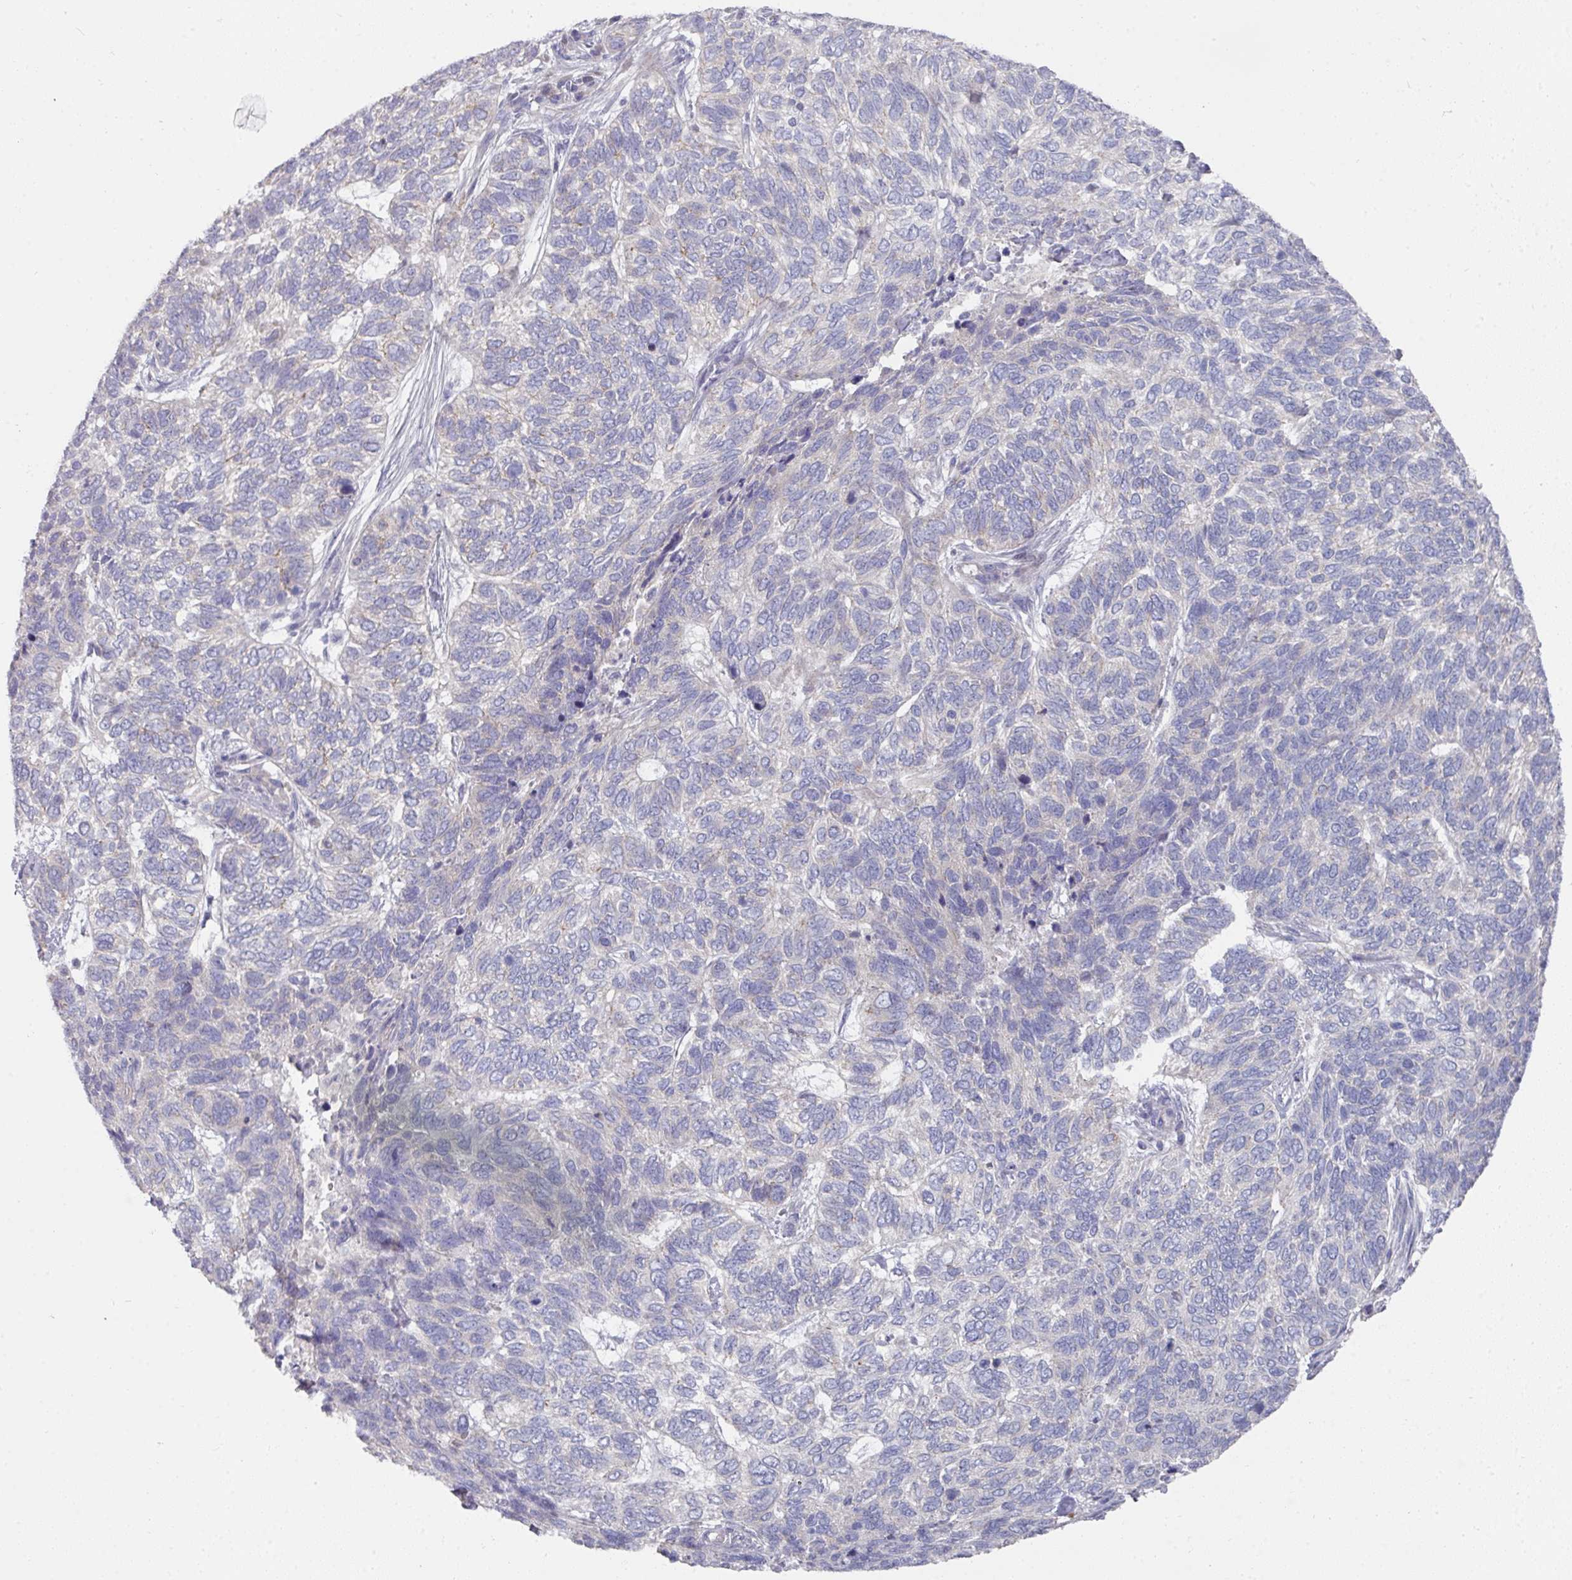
{"staining": {"intensity": "negative", "quantity": "none", "location": "none"}, "tissue": "skin cancer", "cell_type": "Tumor cells", "image_type": "cancer", "snomed": [{"axis": "morphology", "description": "Basal cell carcinoma"}, {"axis": "topography", "description": "Skin"}], "caption": "The histopathology image exhibits no significant staining in tumor cells of skin cancer (basal cell carcinoma).", "gene": "NT5C1A", "patient": {"sex": "female", "age": 65}}